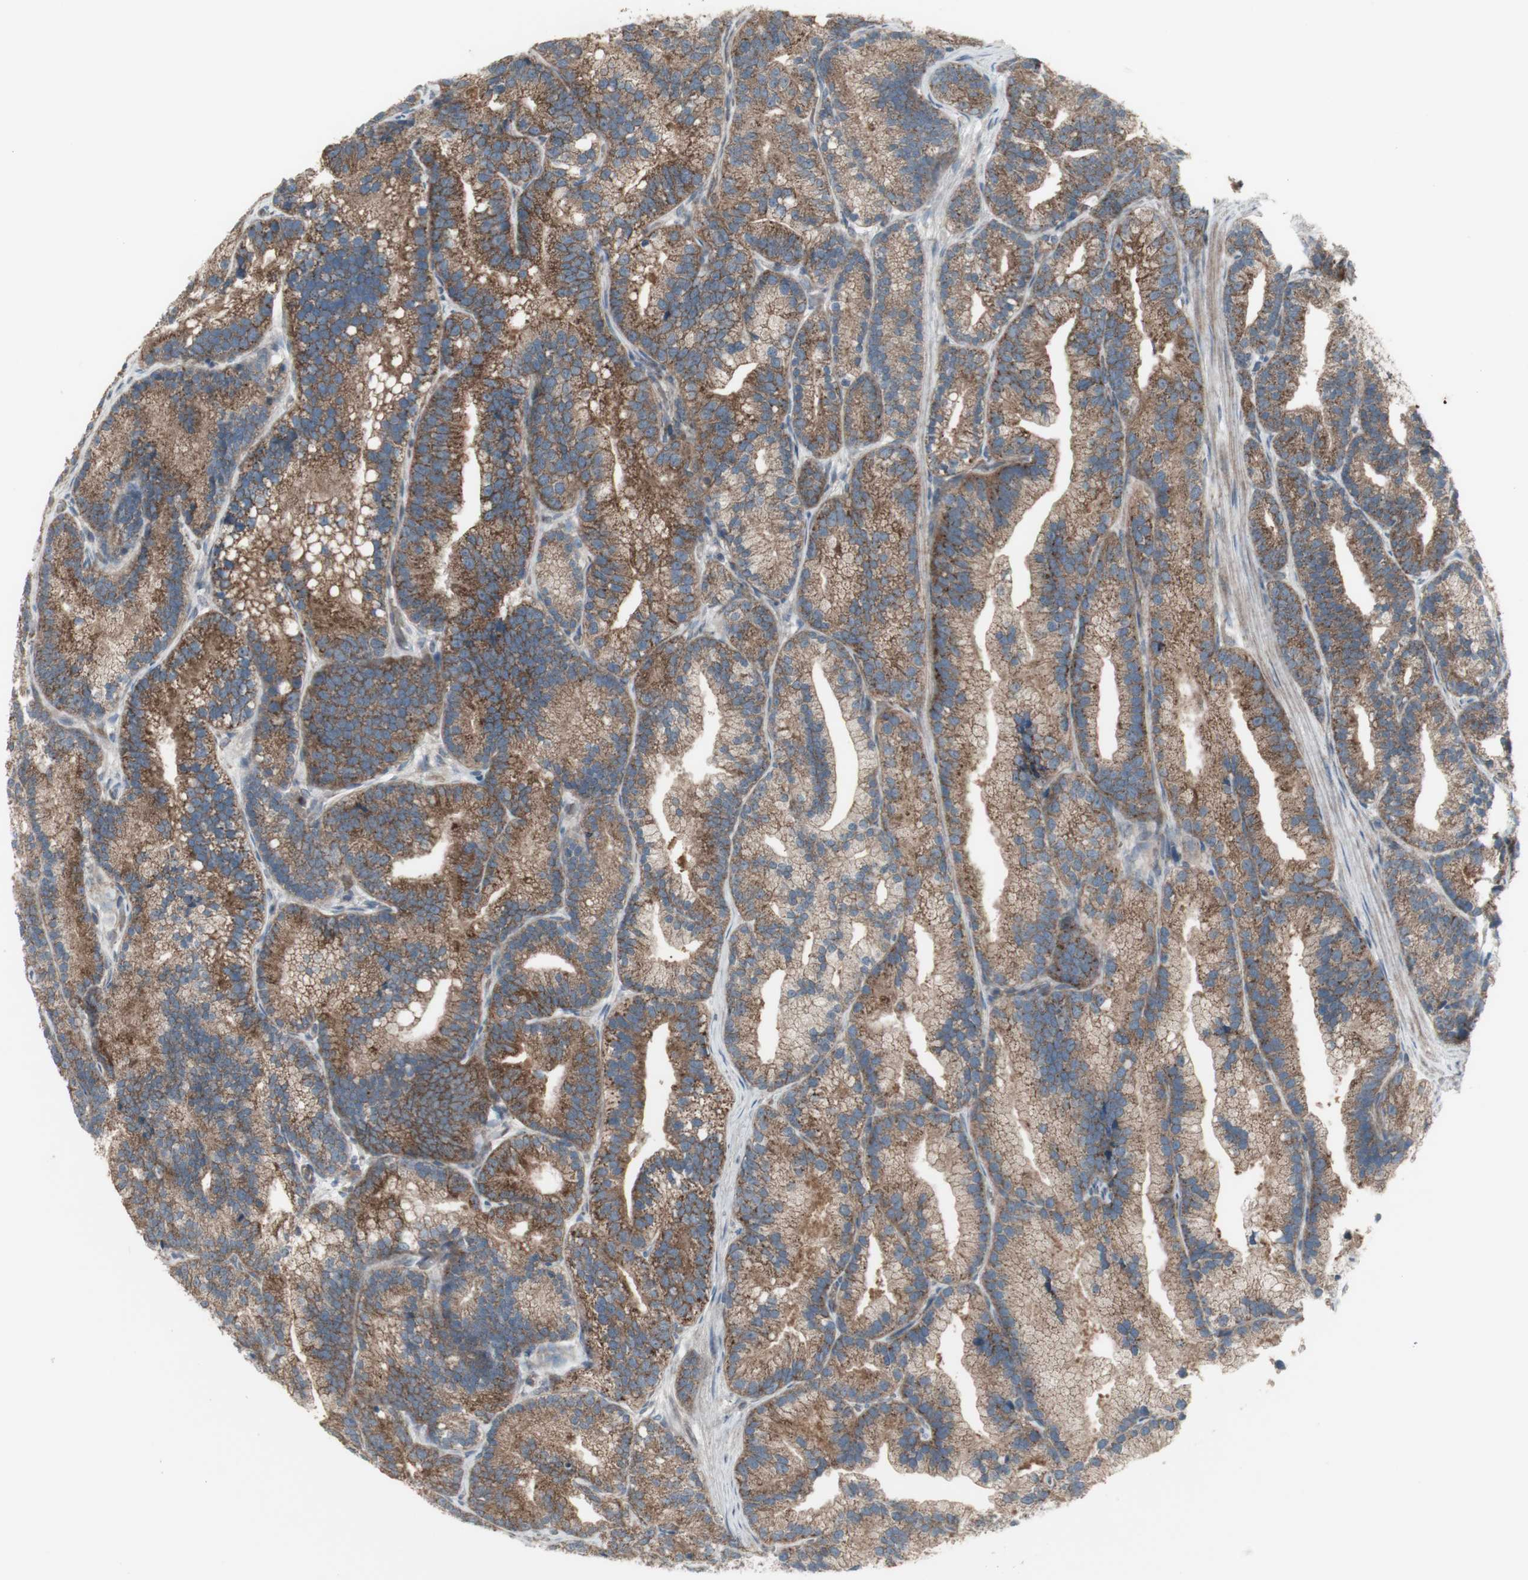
{"staining": {"intensity": "moderate", "quantity": ">75%", "location": "cytoplasmic/membranous"}, "tissue": "prostate cancer", "cell_type": "Tumor cells", "image_type": "cancer", "snomed": [{"axis": "morphology", "description": "Adenocarcinoma, Low grade"}, {"axis": "topography", "description": "Prostate"}], "caption": "Tumor cells show moderate cytoplasmic/membranous positivity in approximately >75% of cells in prostate cancer. Using DAB (brown) and hematoxylin (blue) stains, captured at high magnification using brightfield microscopy.", "gene": "SHC1", "patient": {"sex": "male", "age": 89}}